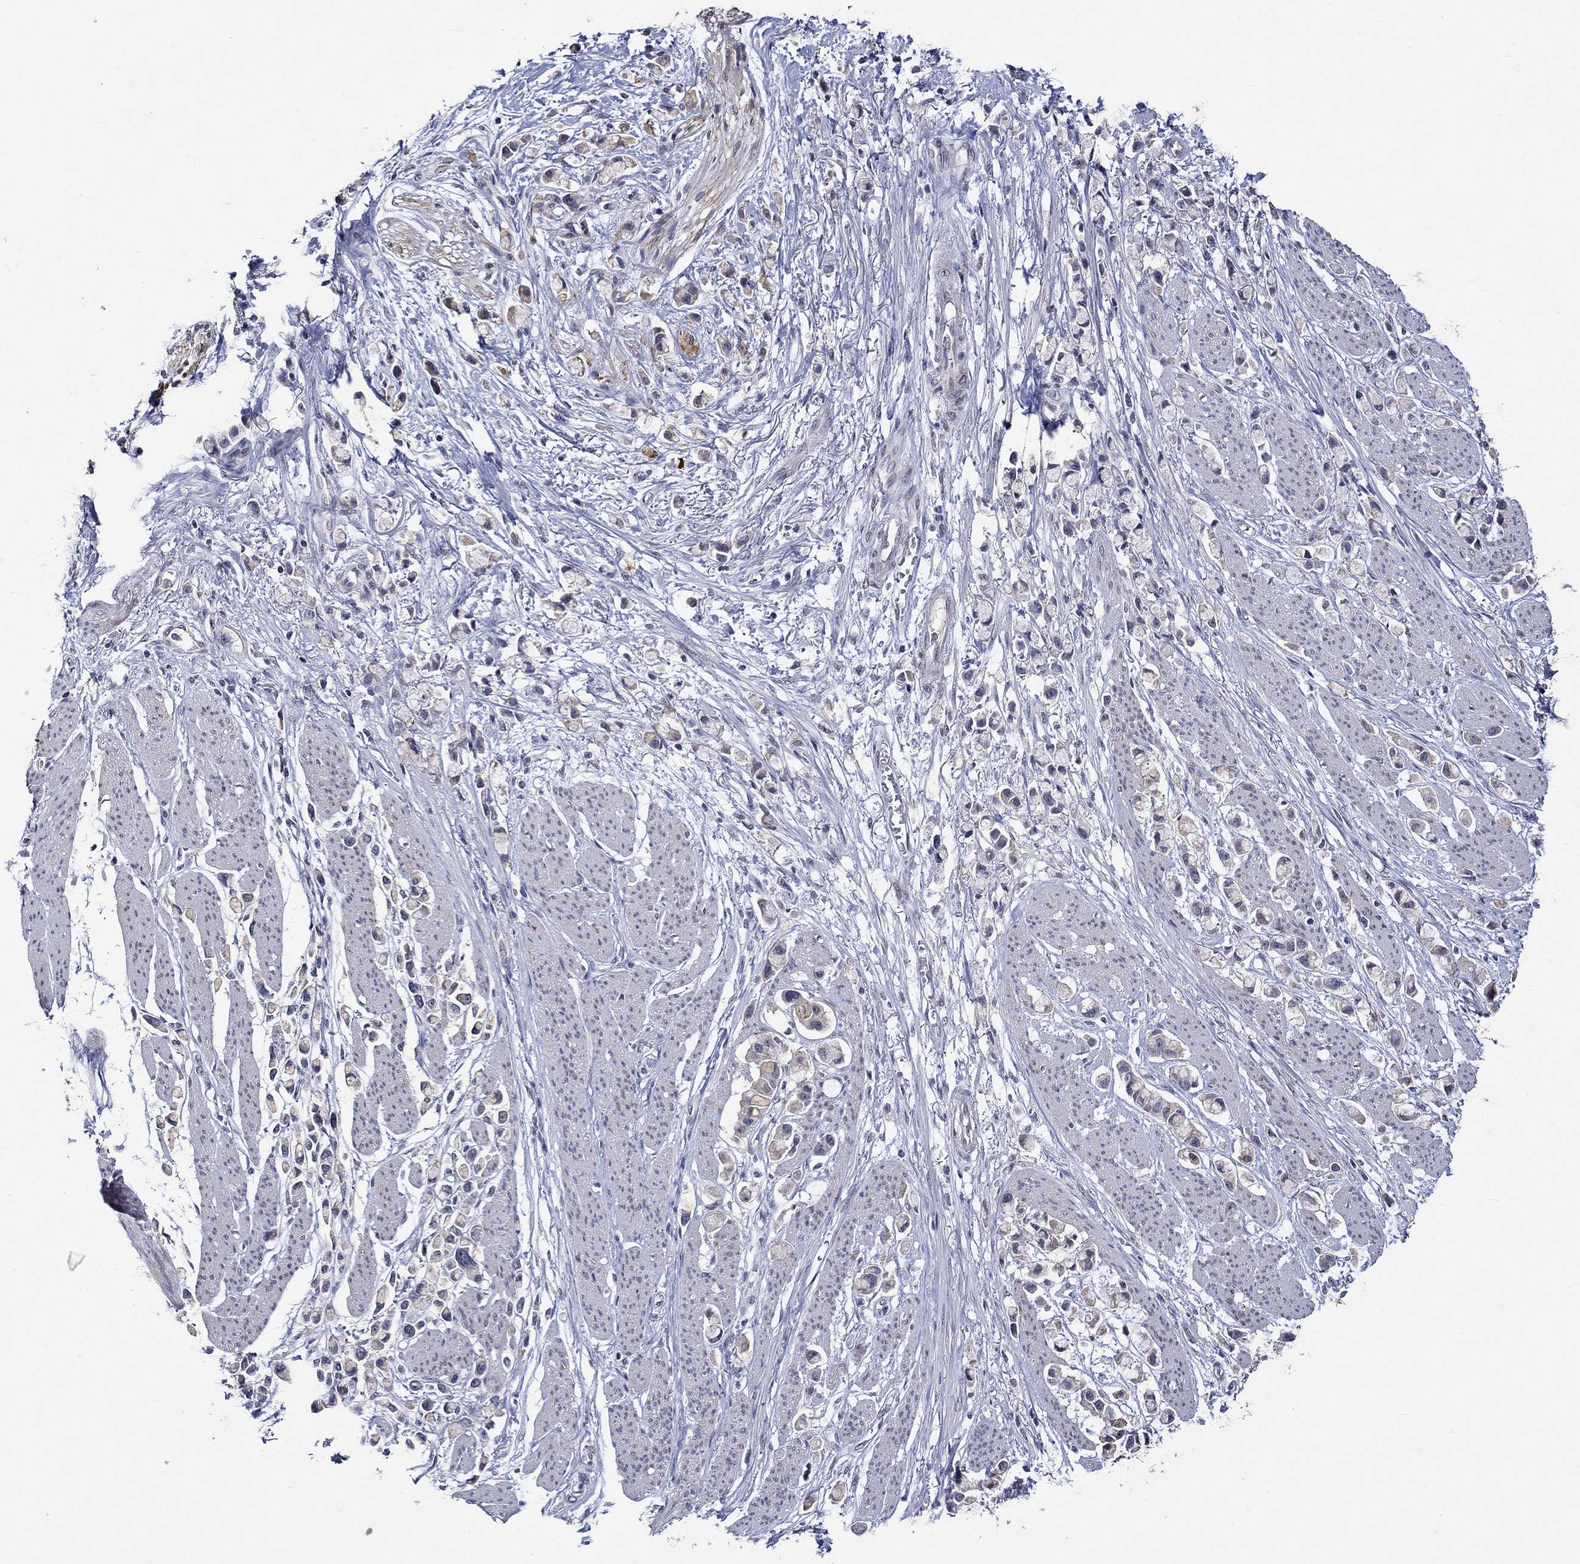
{"staining": {"intensity": "negative", "quantity": "none", "location": "none"}, "tissue": "stomach cancer", "cell_type": "Tumor cells", "image_type": "cancer", "snomed": [{"axis": "morphology", "description": "Adenocarcinoma, NOS"}, {"axis": "topography", "description": "Stomach"}], "caption": "Tumor cells are negative for brown protein staining in adenocarcinoma (stomach).", "gene": "DDX3Y", "patient": {"sex": "female", "age": 81}}